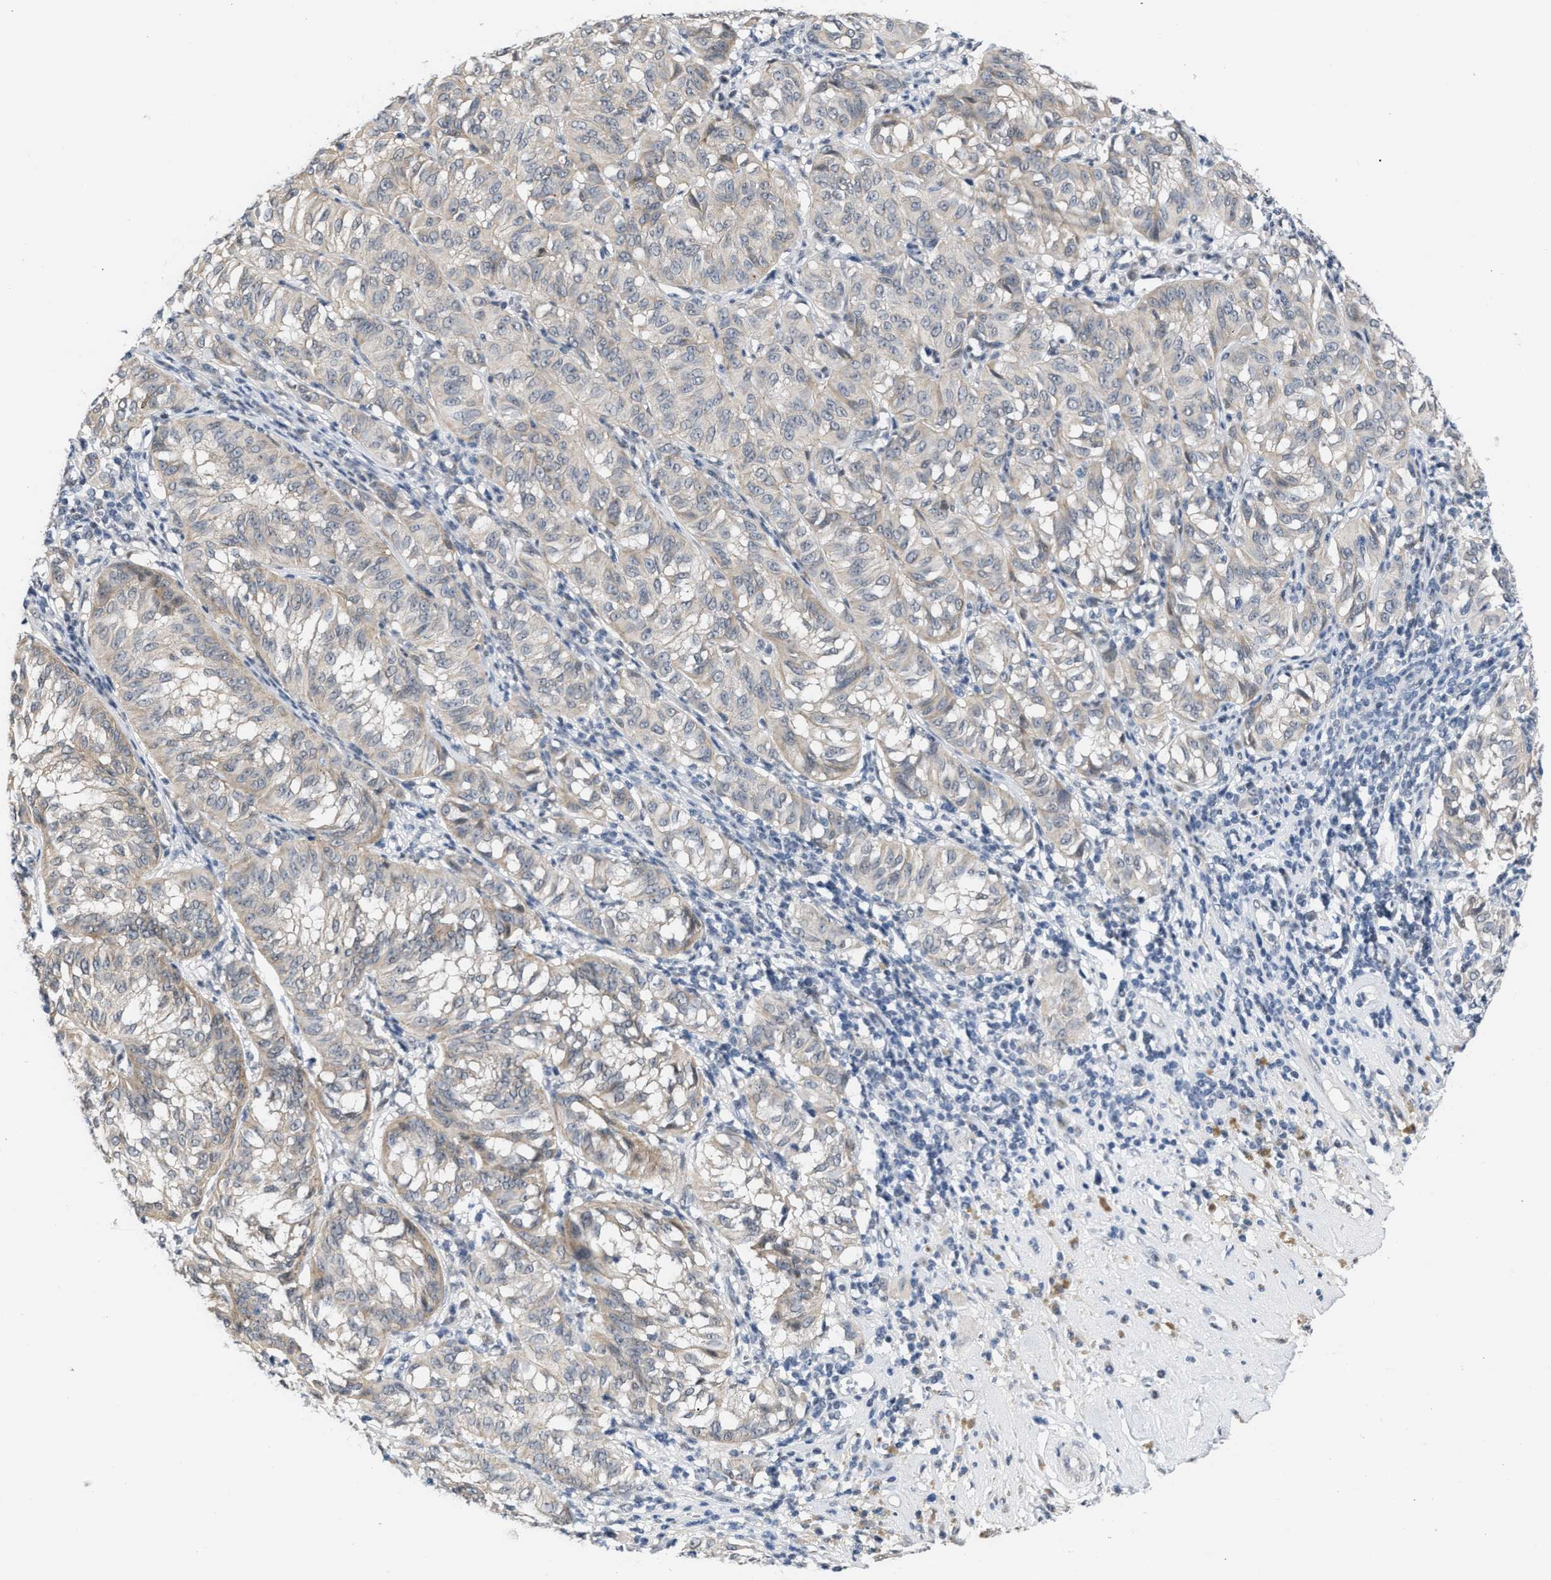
{"staining": {"intensity": "weak", "quantity": "<25%", "location": "cytoplasmic/membranous"}, "tissue": "melanoma", "cell_type": "Tumor cells", "image_type": "cancer", "snomed": [{"axis": "morphology", "description": "Malignant melanoma, NOS"}, {"axis": "topography", "description": "Skin"}], "caption": "An IHC micrograph of malignant melanoma is shown. There is no staining in tumor cells of malignant melanoma. Brightfield microscopy of immunohistochemistry (IHC) stained with DAB (brown) and hematoxylin (blue), captured at high magnification.", "gene": "TXNRD3", "patient": {"sex": "female", "age": 72}}